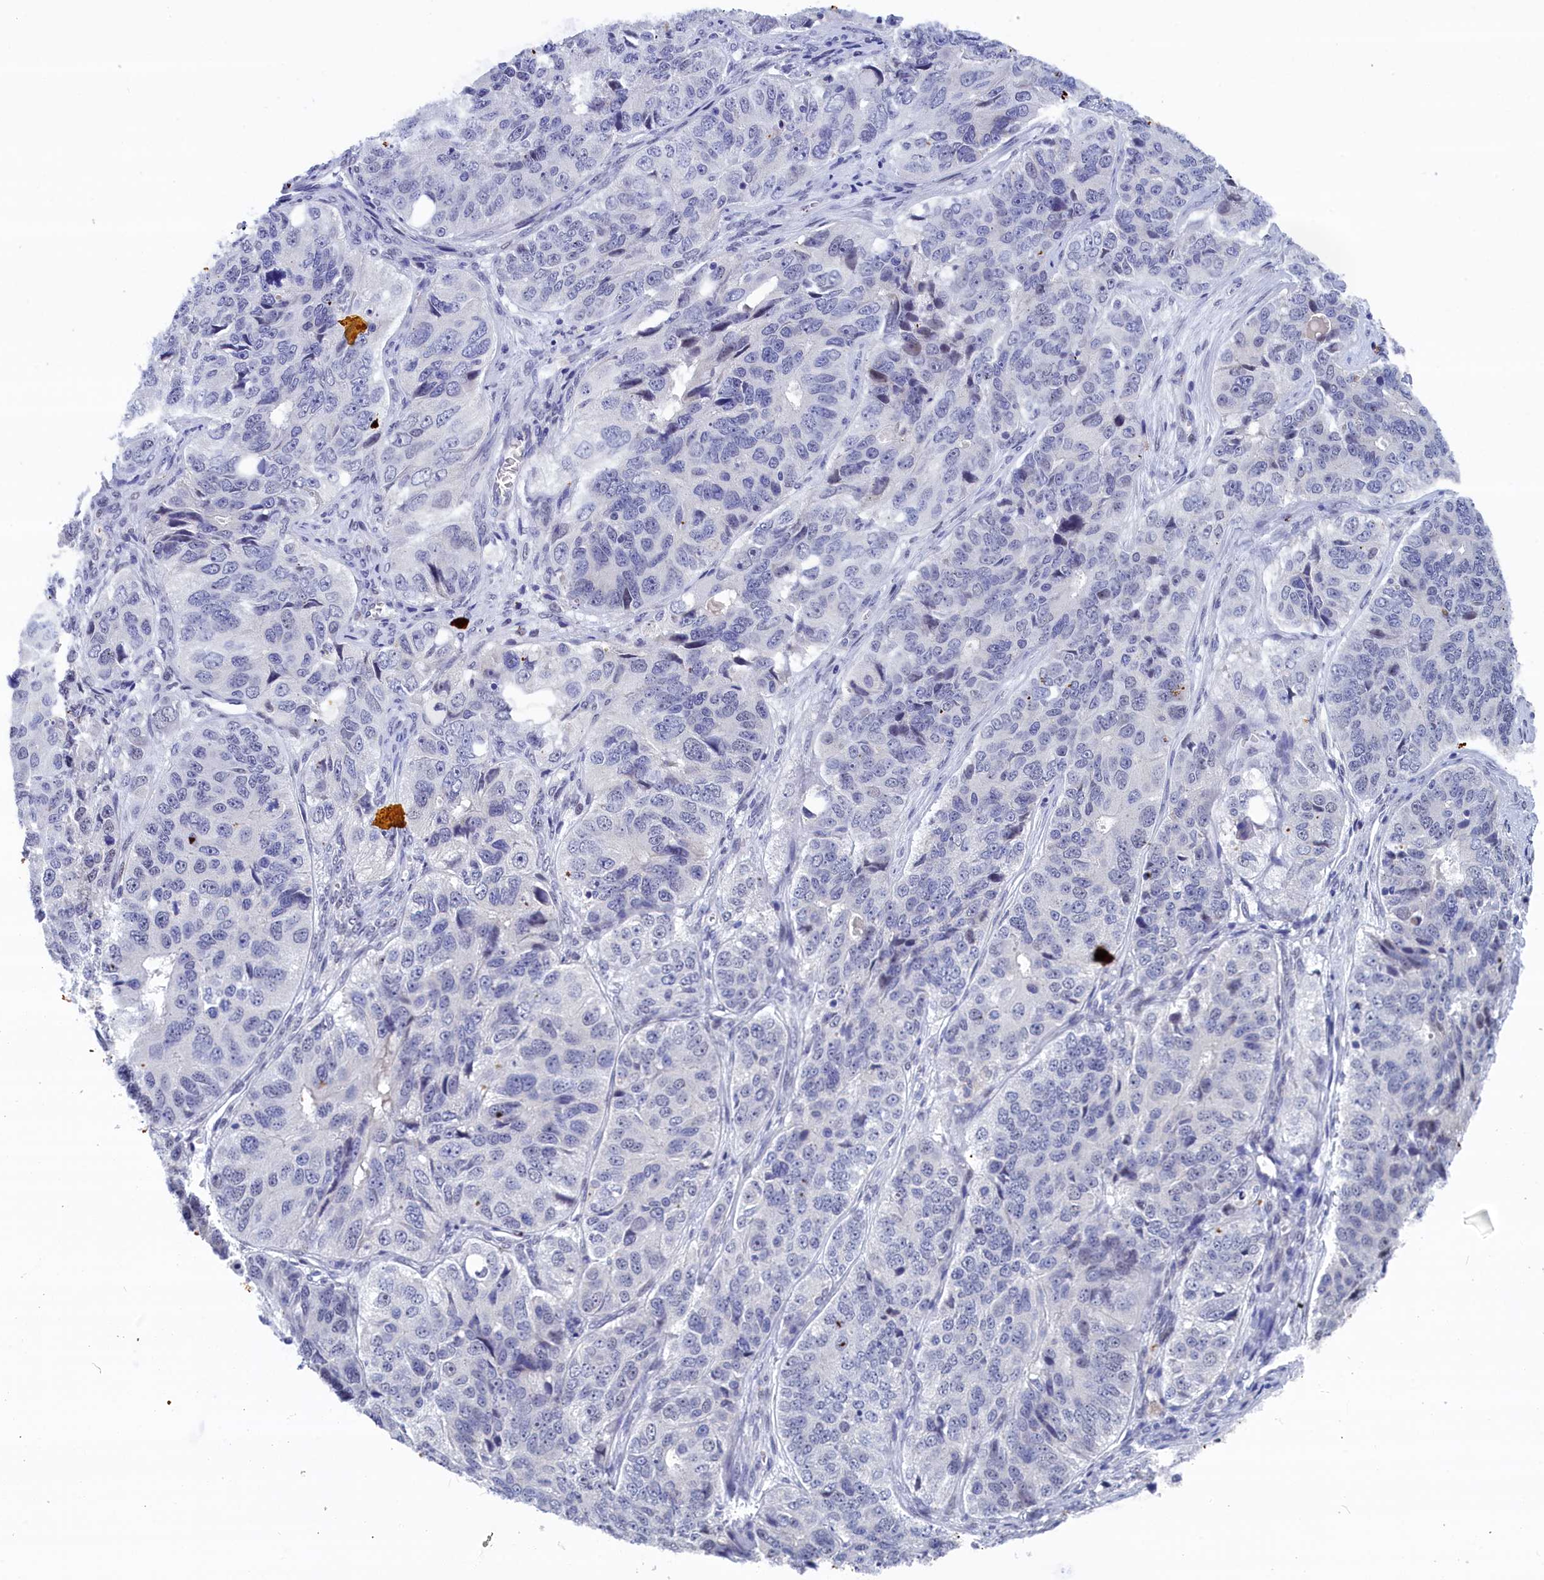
{"staining": {"intensity": "negative", "quantity": "none", "location": "none"}, "tissue": "ovarian cancer", "cell_type": "Tumor cells", "image_type": "cancer", "snomed": [{"axis": "morphology", "description": "Carcinoma, endometroid"}, {"axis": "topography", "description": "Ovary"}], "caption": "The IHC photomicrograph has no significant positivity in tumor cells of ovarian cancer (endometroid carcinoma) tissue.", "gene": "WDR83", "patient": {"sex": "female", "age": 51}}